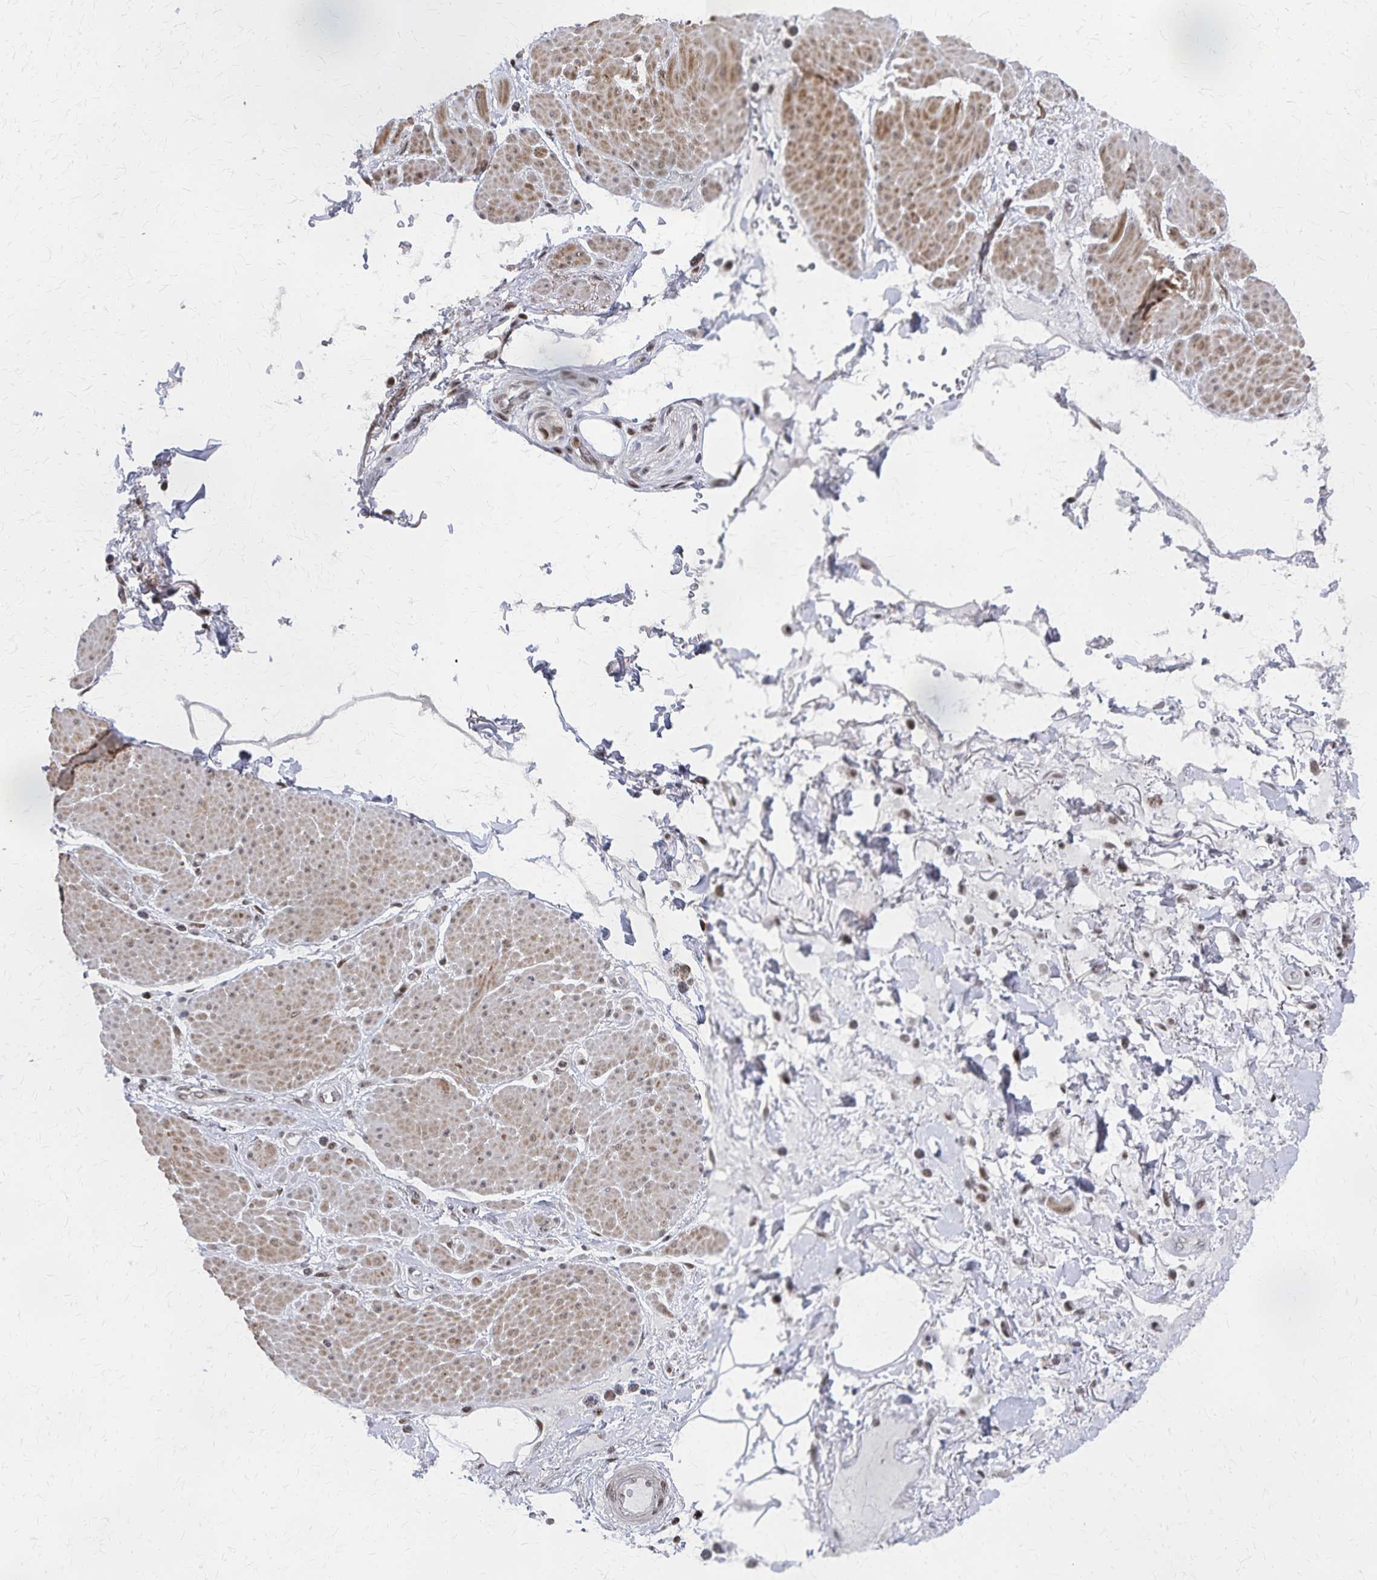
{"staining": {"intensity": "negative", "quantity": "none", "location": "none"}, "tissue": "adipose tissue", "cell_type": "Adipocytes", "image_type": "normal", "snomed": [{"axis": "morphology", "description": "Normal tissue, NOS"}, {"axis": "topography", "description": "Vagina"}, {"axis": "topography", "description": "Peripheral nerve tissue"}], "caption": "A micrograph of adipose tissue stained for a protein shows no brown staining in adipocytes.", "gene": "GTF2B", "patient": {"sex": "female", "age": 71}}